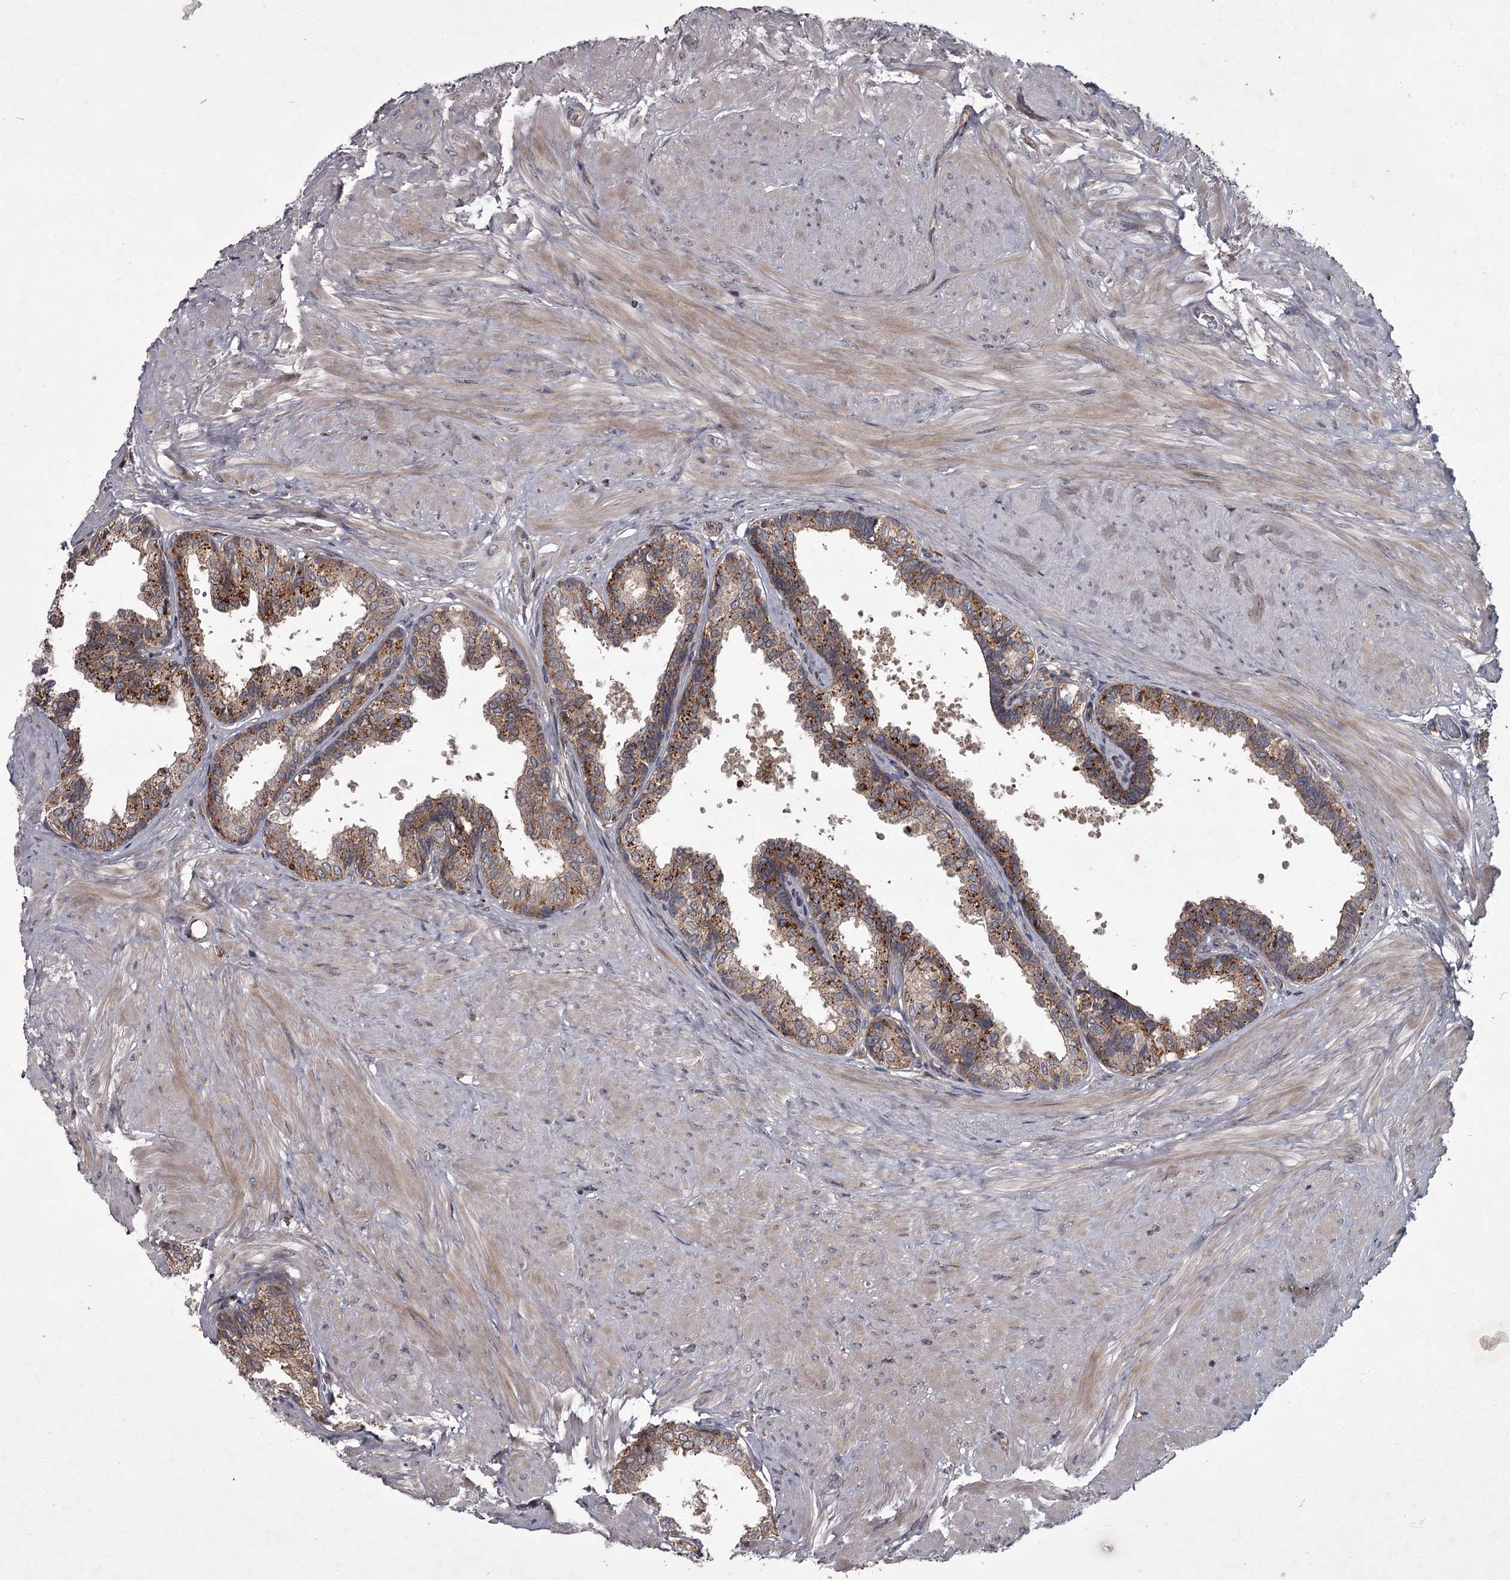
{"staining": {"intensity": "strong", "quantity": ">75%", "location": "cytoplasmic/membranous"}, "tissue": "prostate", "cell_type": "Glandular cells", "image_type": "normal", "snomed": [{"axis": "morphology", "description": "Normal tissue, NOS"}, {"axis": "topography", "description": "Prostate"}], "caption": "High-power microscopy captured an immunohistochemistry (IHC) image of benign prostate, revealing strong cytoplasmic/membranous expression in about >75% of glandular cells. The staining was performed using DAB (3,3'-diaminobenzidine), with brown indicating positive protein expression. Nuclei are stained blue with hematoxylin.", "gene": "UNC93B1", "patient": {"sex": "male", "age": 48}}